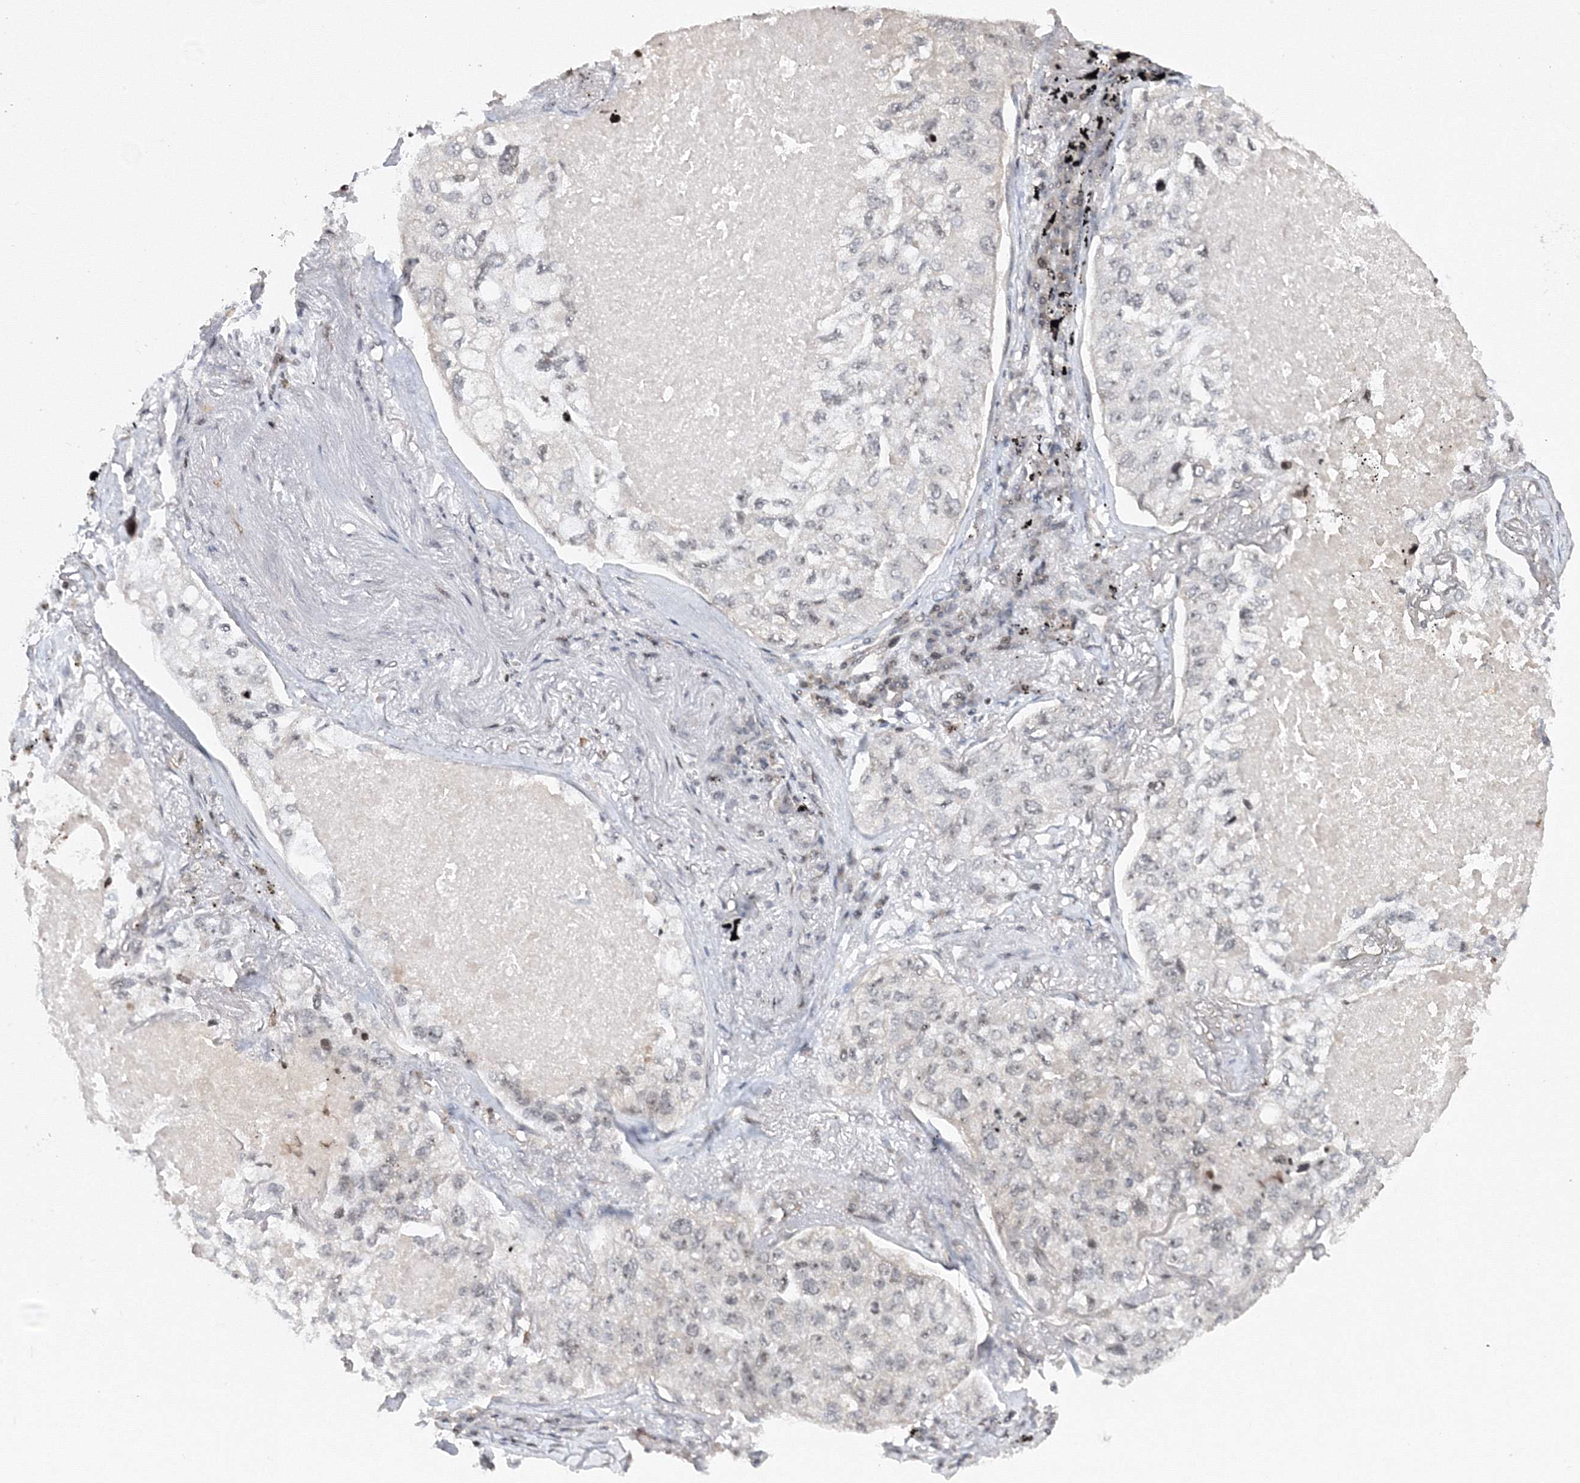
{"staining": {"intensity": "weak", "quantity": "<25%", "location": "nuclear"}, "tissue": "lung cancer", "cell_type": "Tumor cells", "image_type": "cancer", "snomed": [{"axis": "morphology", "description": "Adenocarcinoma, NOS"}, {"axis": "topography", "description": "Lung"}], "caption": "DAB immunohistochemical staining of lung cancer shows no significant positivity in tumor cells. Brightfield microscopy of immunohistochemistry stained with DAB (3,3'-diaminobenzidine) (brown) and hematoxylin (blue), captured at high magnification.", "gene": "MKRN2", "patient": {"sex": "male", "age": 65}}